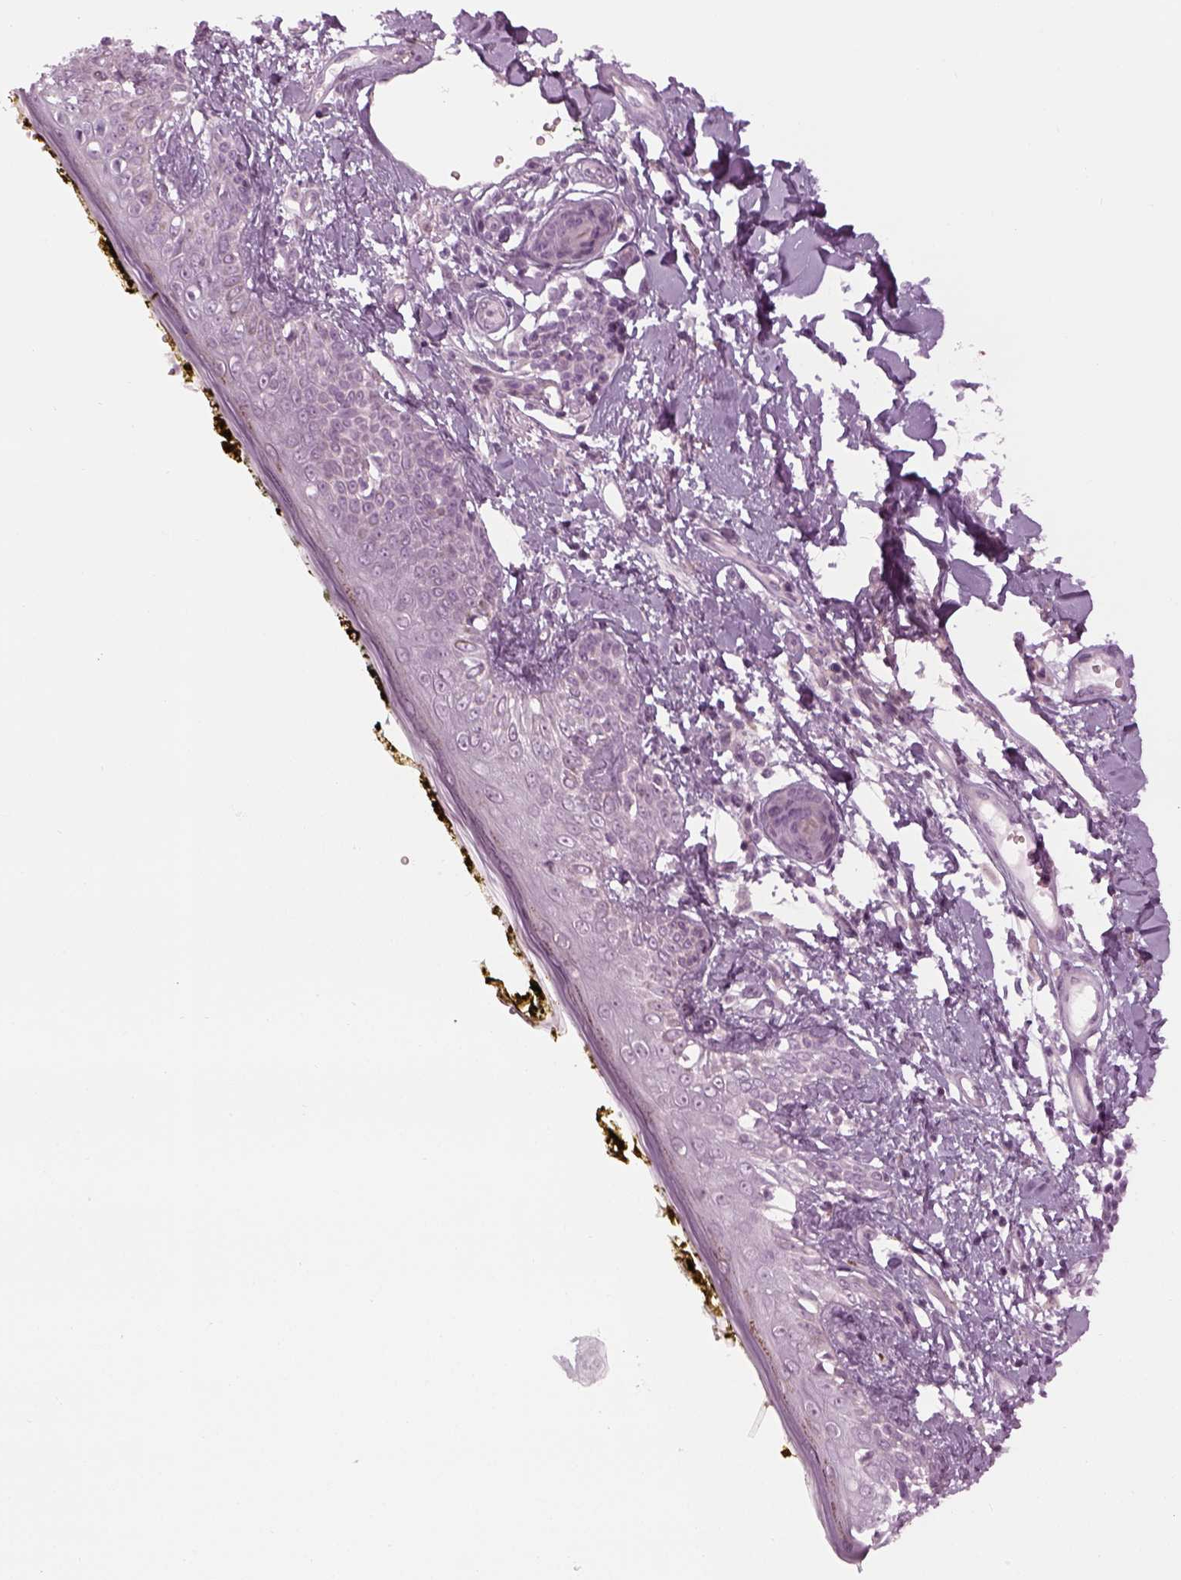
{"staining": {"intensity": "negative", "quantity": "none", "location": "none"}, "tissue": "skin", "cell_type": "Fibroblasts", "image_type": "normal", "snomed": [{"axis": "morphology", "description": "Normal tissue, NOS"}, {"axis": "topography", "description": "Skin"}], "caption": "Immunohistochemistry micrograph of normal skin stained for a protein (brown), which shows no staining in fibroblasts. (Stains: DAB (3,3'-diaminobenzidine) IHC with hematoxylin counter stain, Microscopy: brightfield microscopy at high magnification).", "gene": "LRRIQ3", "patient": {"sex": "male", "age": 76}}